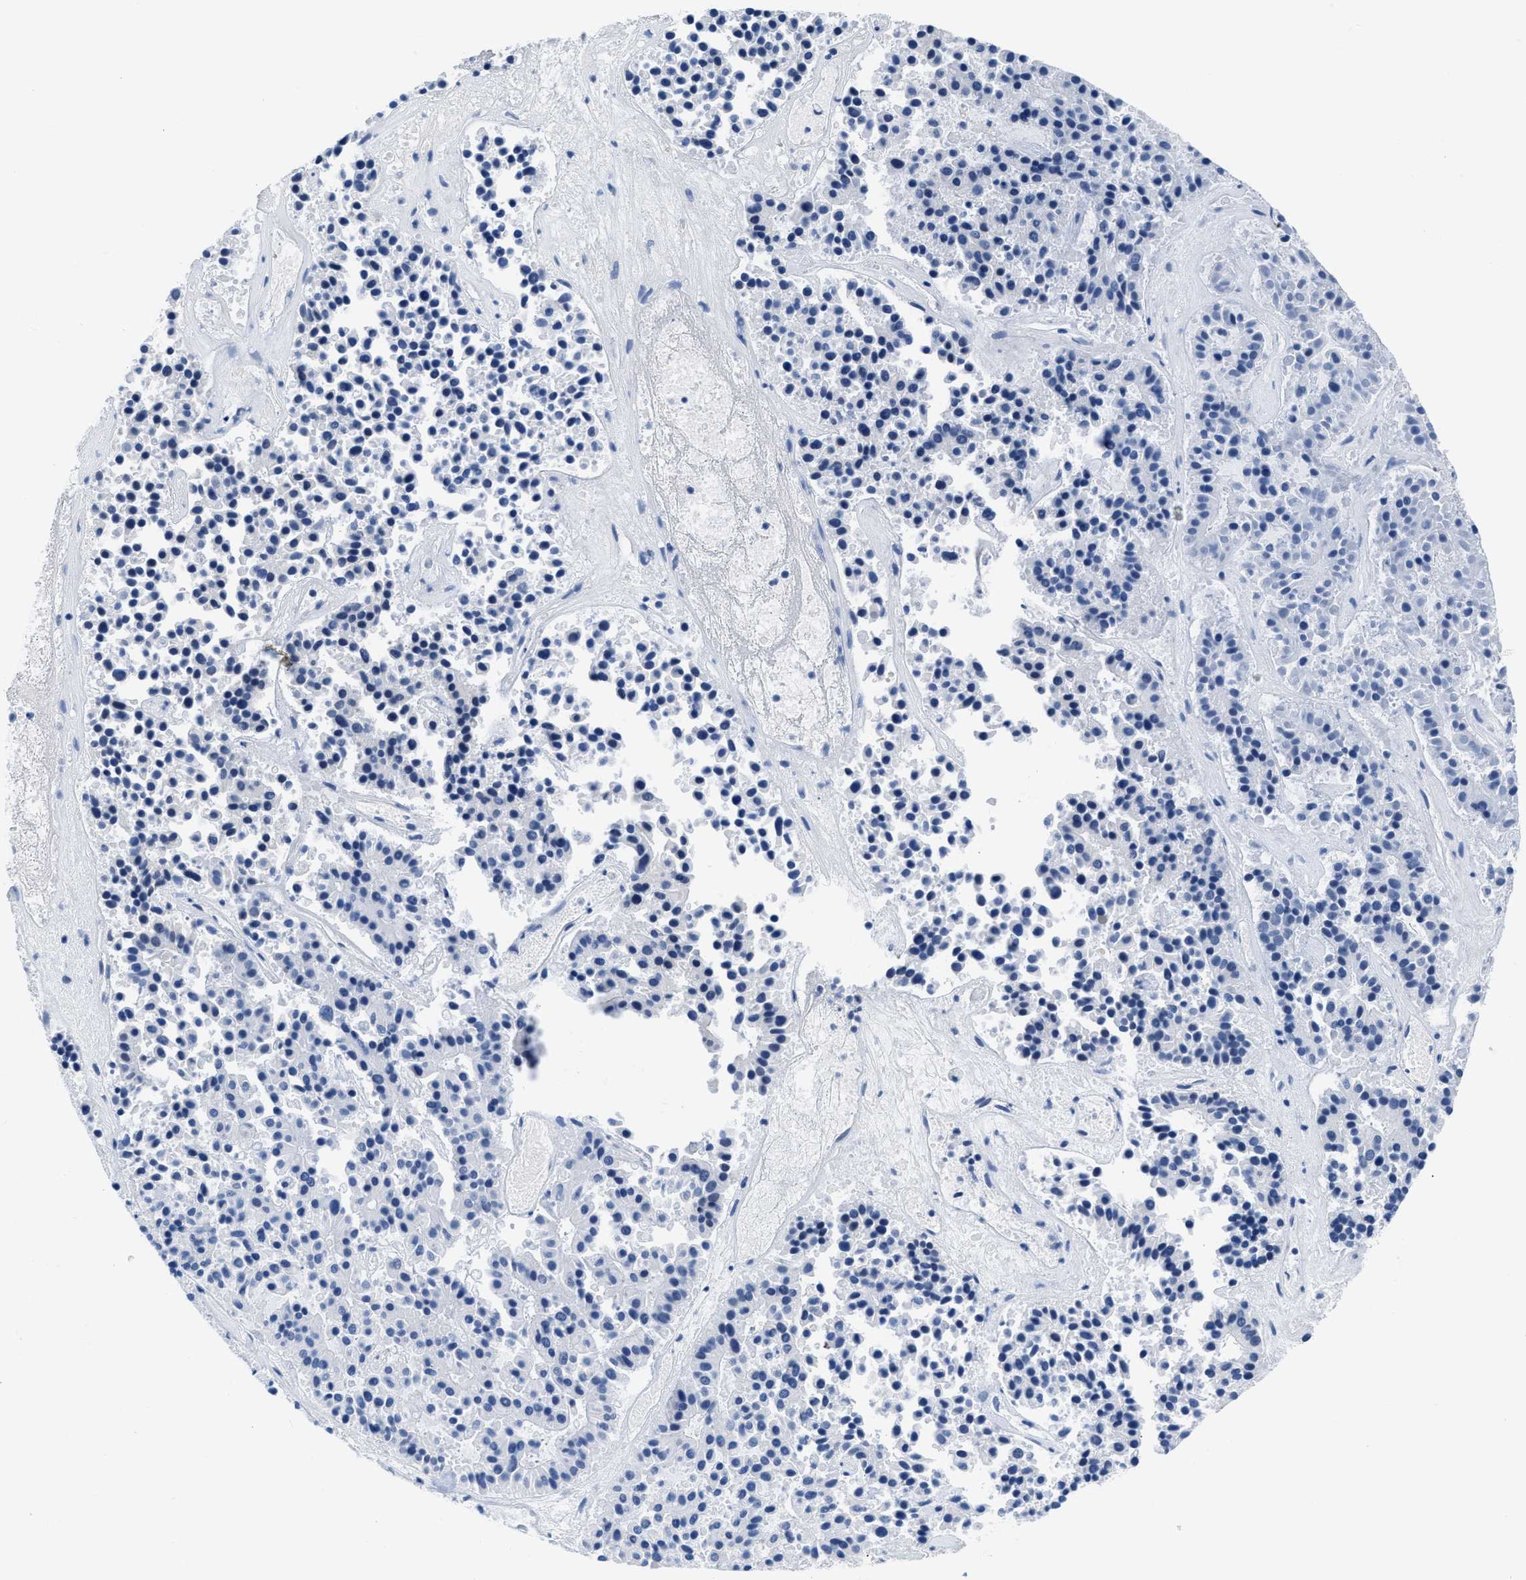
{"staining": {"intensity": "negative", "quantity": "none", "location": "none"}, "tissue": "pancreatic cancer", "cell_type": "Tumor cells", "image_type": "cancer", "snomed": [{"axis": "morphology", "description": "Adenocarcinoma, NOS"}, {"axis": "topography", "description": "Pancreas"}], "caption": "Immunohistochemistry histopathology image of neoplastic tissue: pancreatic cancer stained with DAB (3,3'-diaminobenzidine) demonstrates no significant protein staining in tumor cells.", "gene": "CTBP1", "patient": {"sex": "male", "age": 50}}